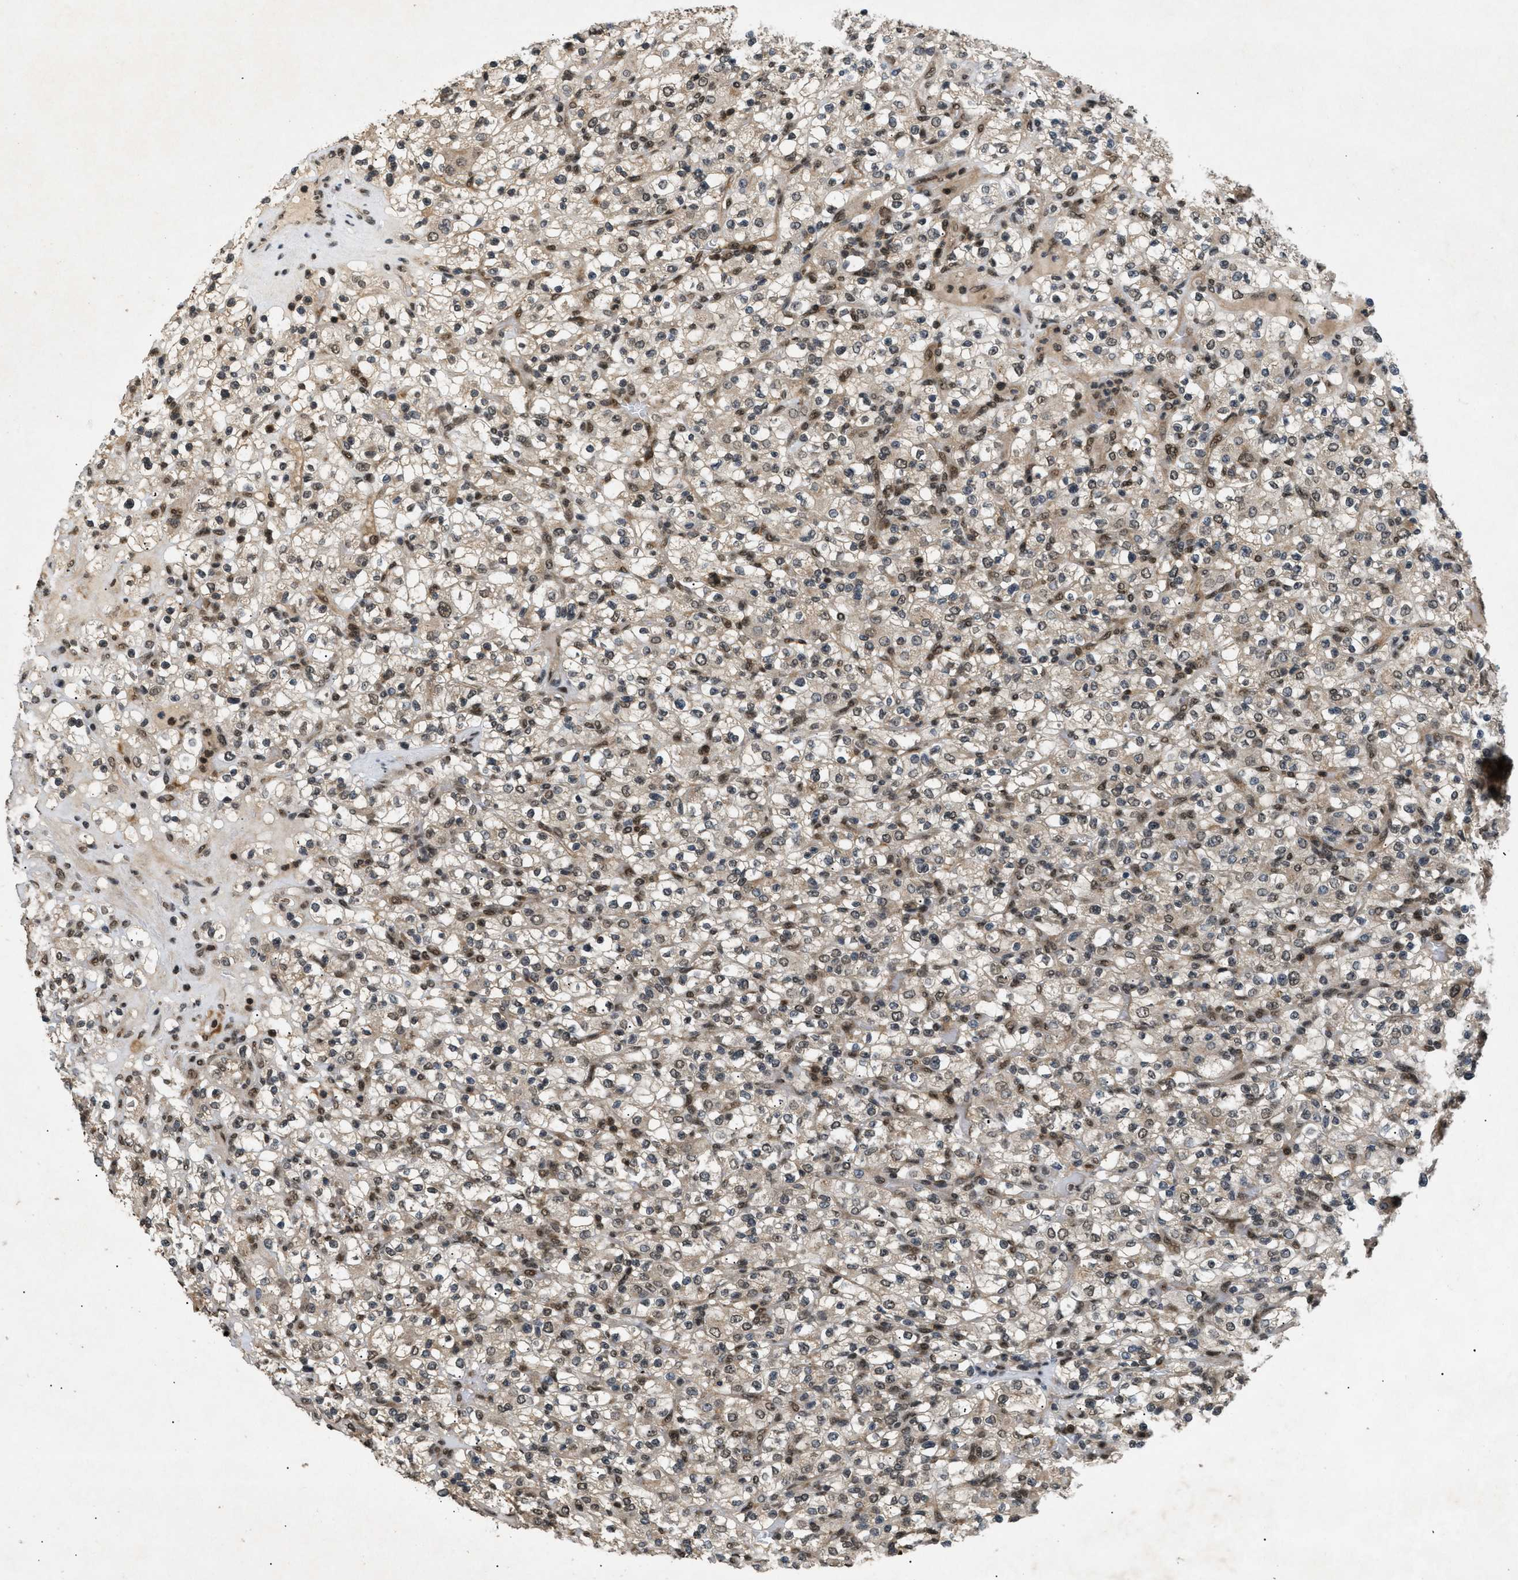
{"staining": {"intensity": "moderate", "quantity": "25%-75%", "location": "nuclear"}, "tissue": "renal cancer", "cell_type": "Tumor cells", "image_type": "cancer", "snomed": [{"axis": "morphology", "description": "Normal tissue, NOS"}, {"axis": "morphology", "description": "Adenocarcinoma, NOS"}, {"axis": "topography", "description": "Kidney"}], "caption": "Tumor cells show medium levels of moderate nuclear staining in about 25%-75% of cells in renal cancer. (IHC, brightfield microscopy, high magnification).", "gene": "RBM5", "patient": {"sex": "female", "age": 72}}